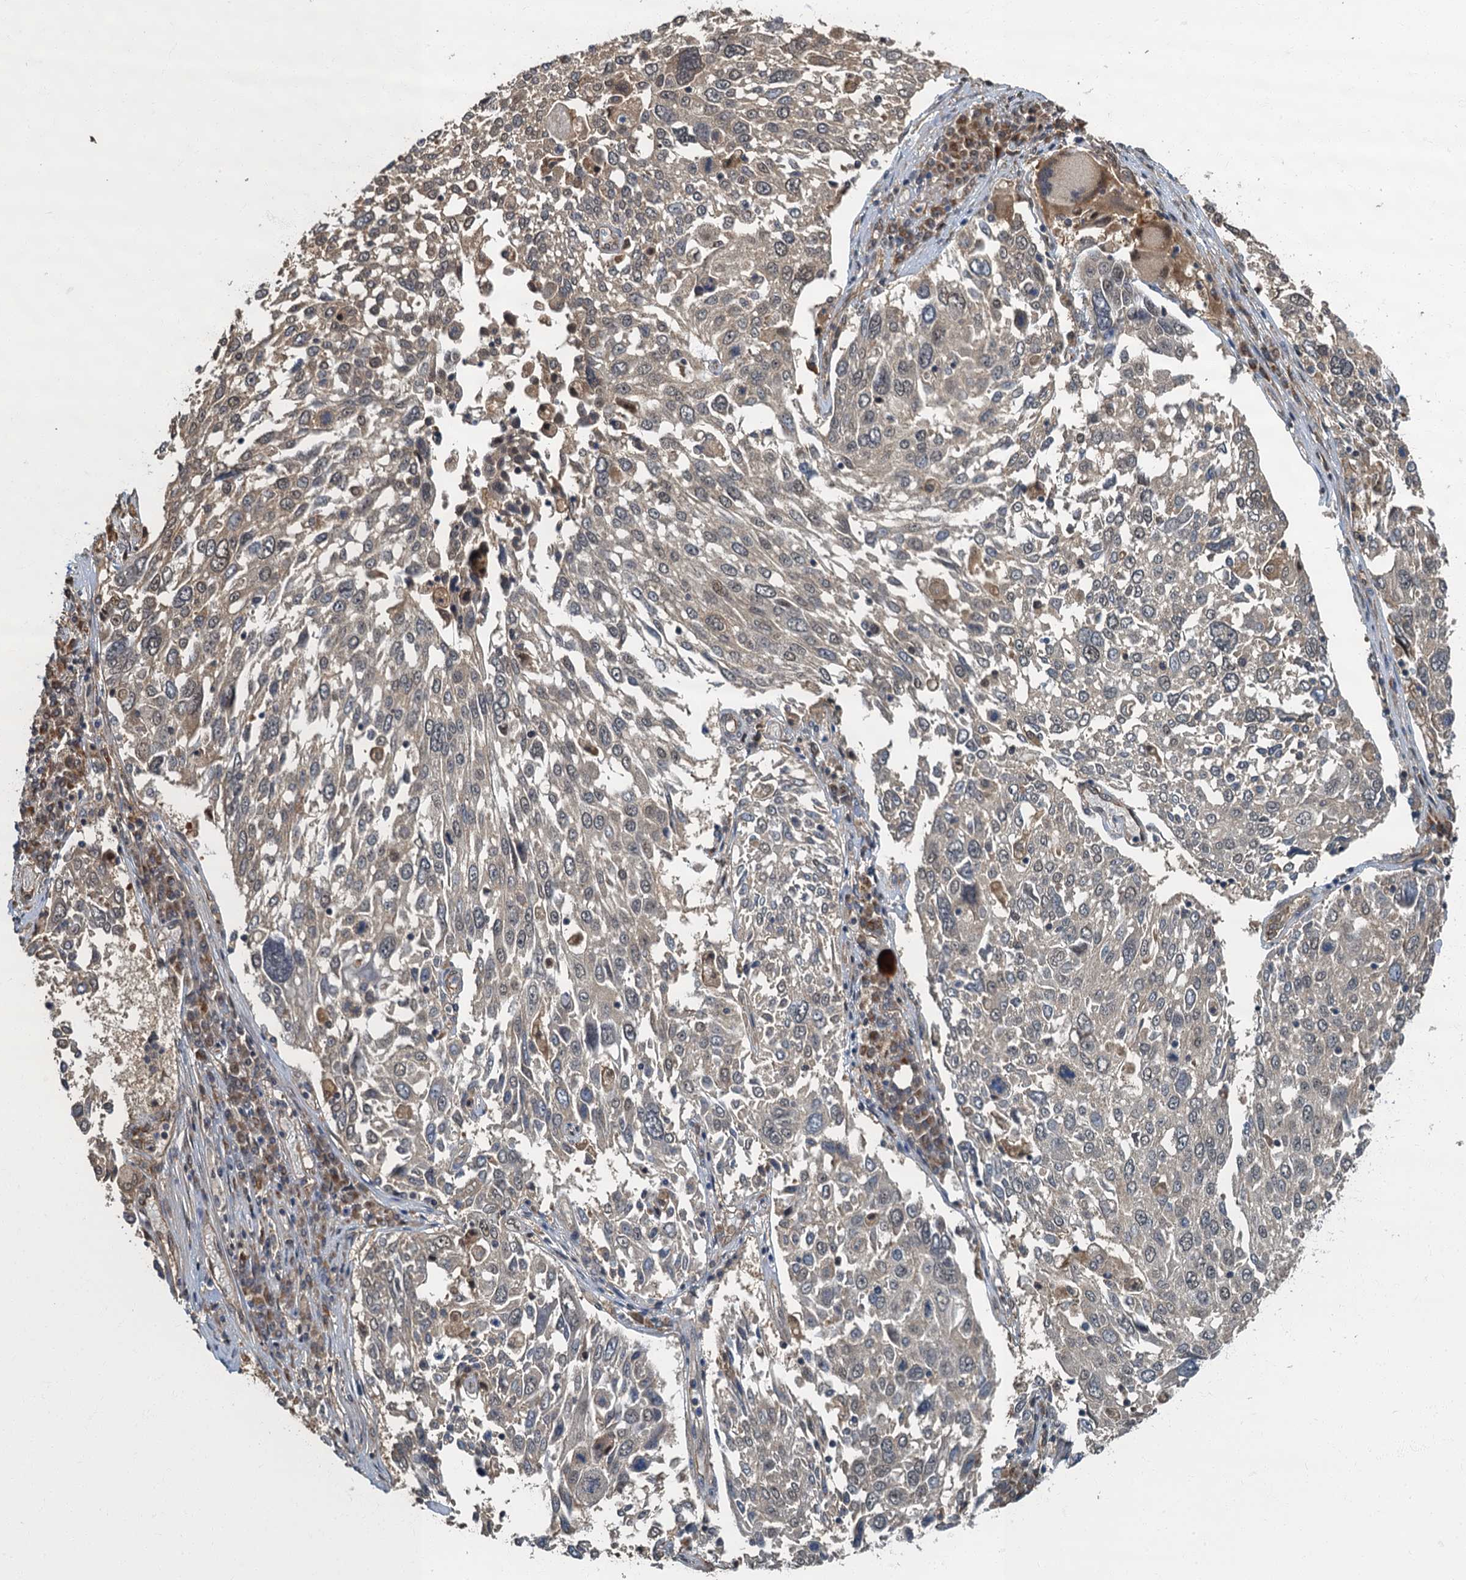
{"staining": {"intensity": "weak", "quantity": "25%-75%", "location": "cytoplasmic/membranous"}, "tissue": "lung cancer", "cell_type": "Tumor cells", "image_type": "cancer", "snomed": [{"axis": "morphology", "description": "Squamous cell carcinoma, NOS"}, {"axis": "topography", "description": "Lung"}], "caption": "Brown immunohistochemical staining in lung squamous cell carcinoma displays weak cytoplasmic/membranous positivity in approximately 25%-75% of tumor cells. The protein is stained brown, and the nuclei are stained in blue (DAB (3,3'-diaminobenzidine) IHC with brightfield microscopy, high magnification).", "gene": "TBCK", "patient": {"sex": "male", "age": 65}}